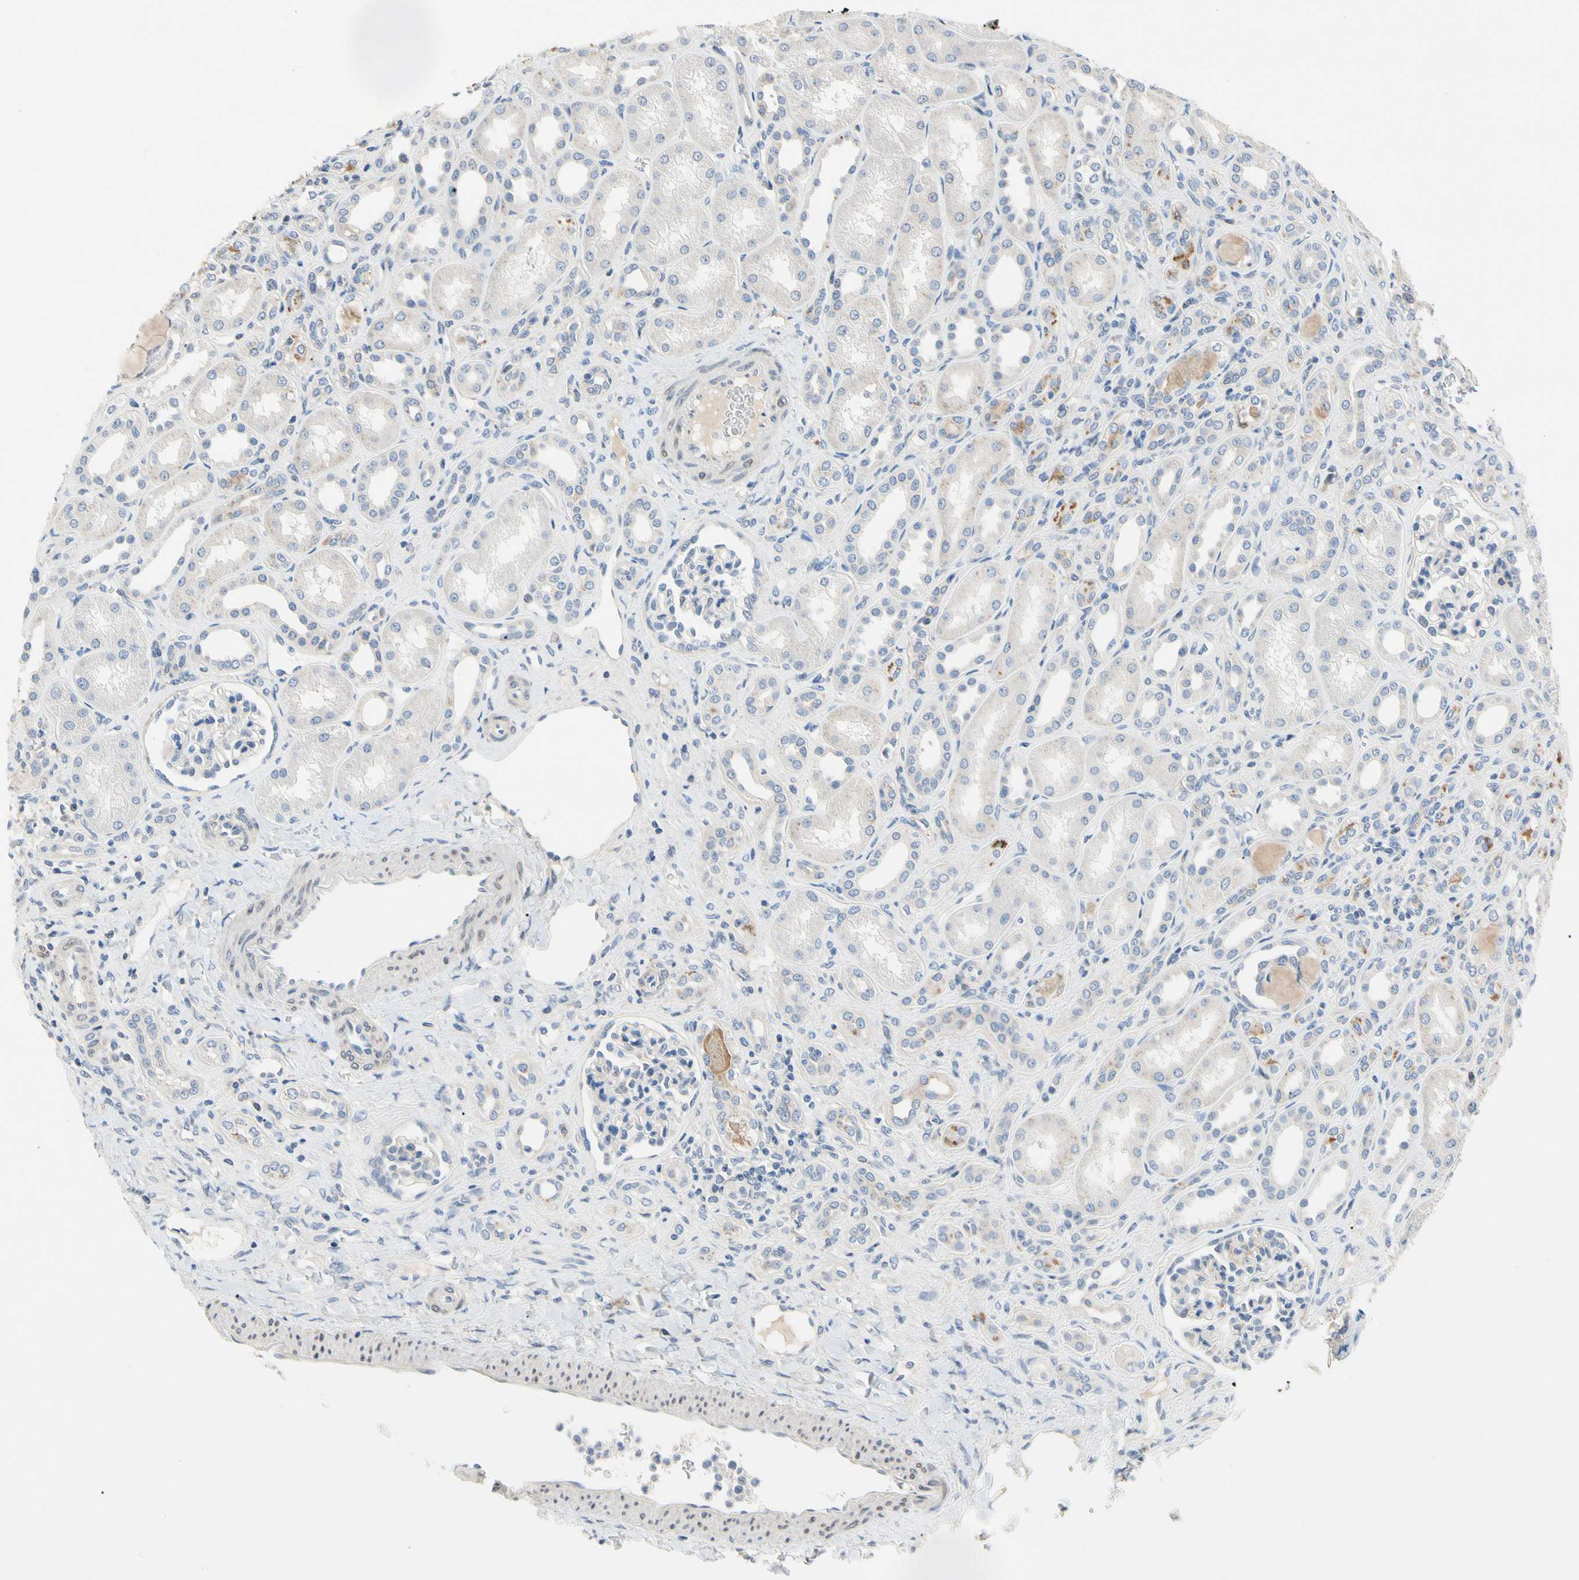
{"staining": {"intensity": "negative", "quantity": "none", "location": "none"}, "tissue": "kidney", "cell_type": "Cells in glomeruli", "image_type": "normal", "snomed": [{"axis": "morphology", "description": "Normal tissue, NOS"}, {"axis": "topography", "description": "Kidney"}], "caption": "IHC of benign kidney displays no staining in cells in glomeruli. (Brightfield microscopy of DAB immunohistochemistry (IHC) at high magnification).", "gene": "GAS6", "patient": {"sex": "male", "age": 7}}